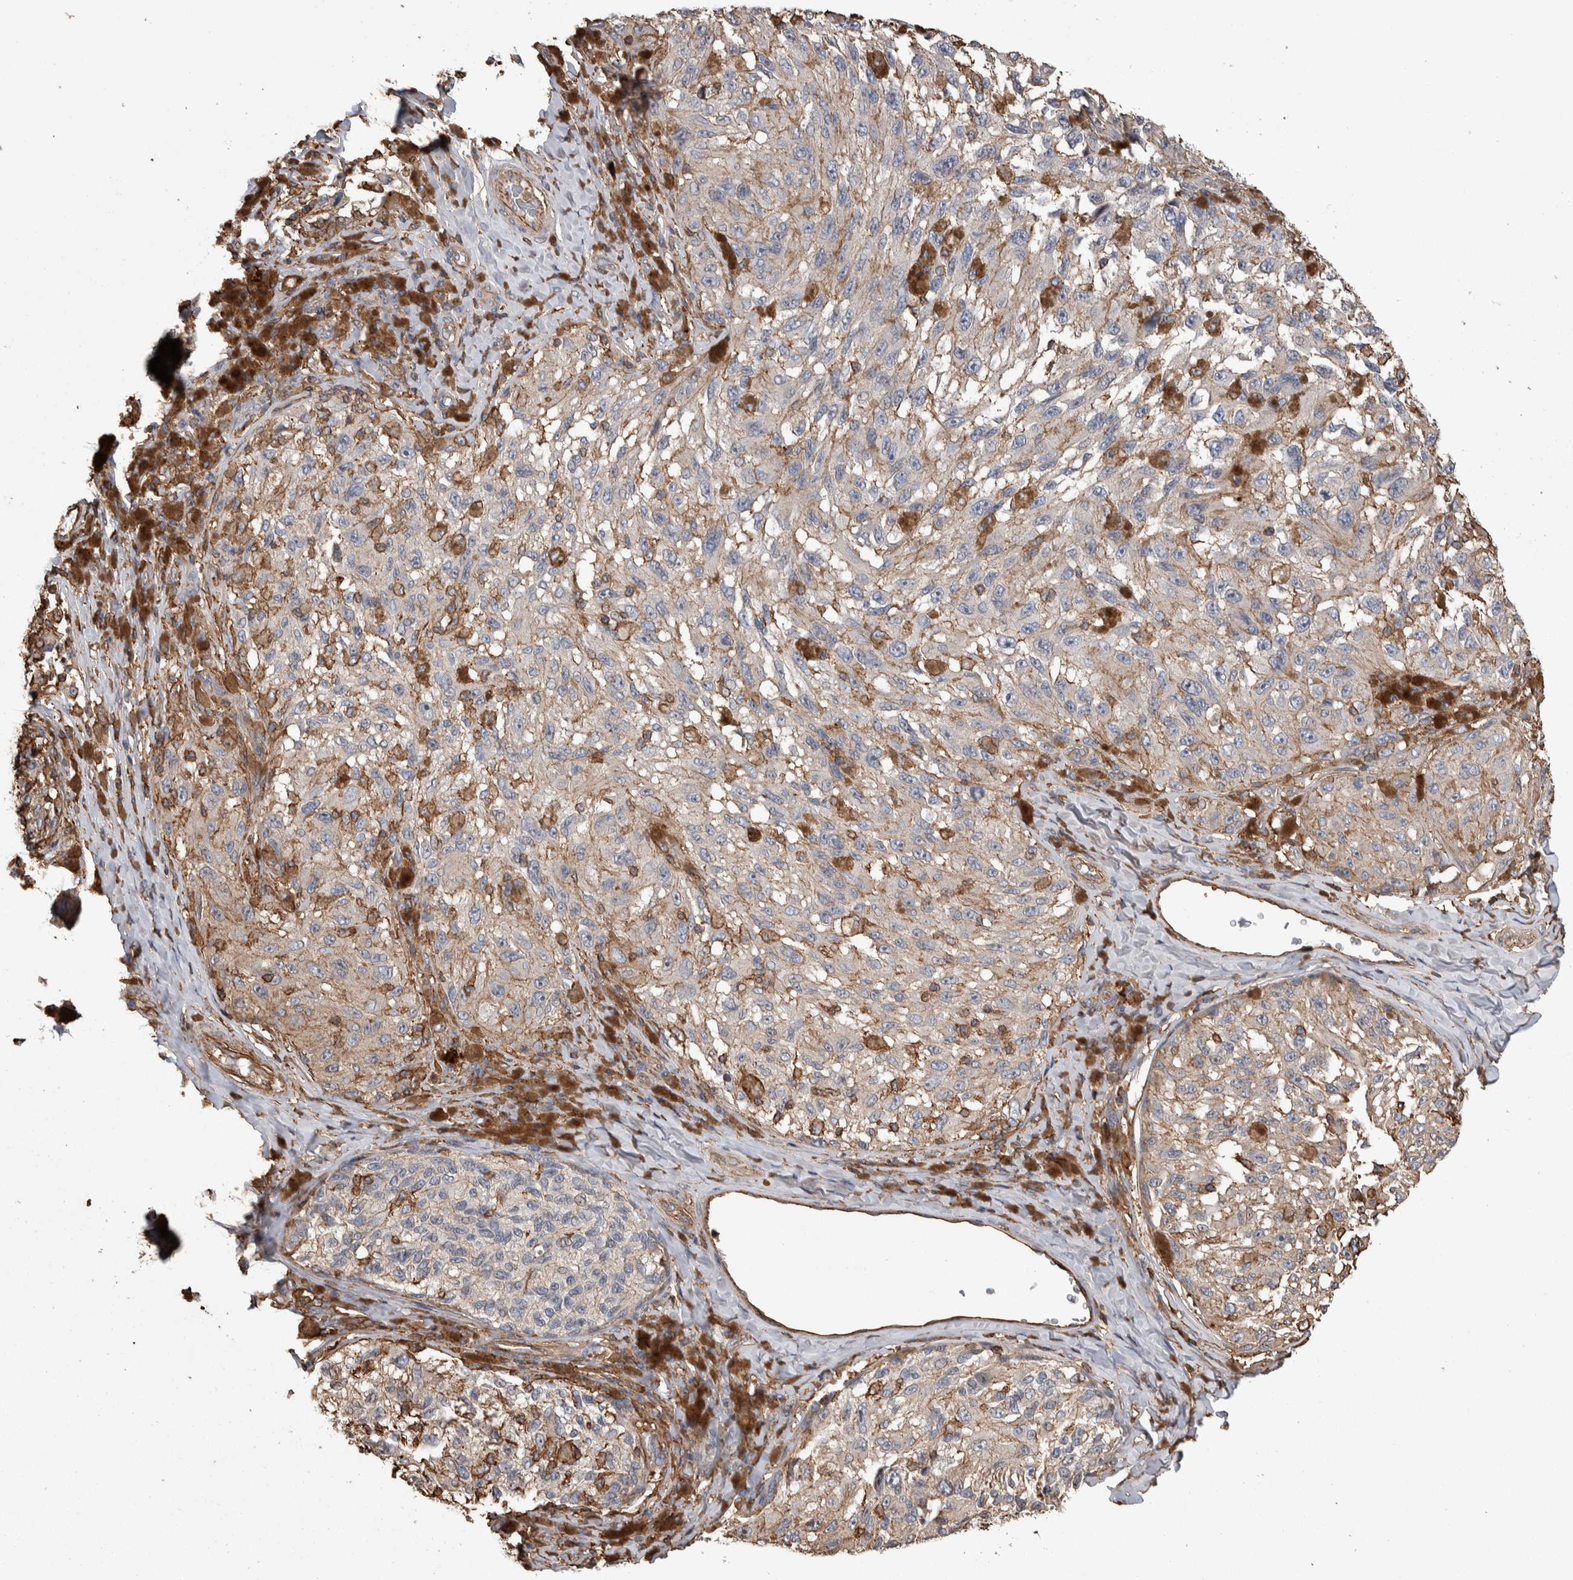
{"staining": {"intensity": "weak", "quantity": "<25%", "location": "cytoplasmic/membranous"}, "tissue": "melanoma", "cell_type": "Tumor cells", "image_type": "cancer", "snomed": [{"axis": "morphology", "description": "Malignant melanoma, NOS"}, {"axis": "topography", "description": "Skin"}], "caption": "Human melanoma stained for a protein using immunohistochemistry exhibits no staining in tumor cells.", "gene": "ENPP2", "patient": {"sex": "female", "age": 73}}